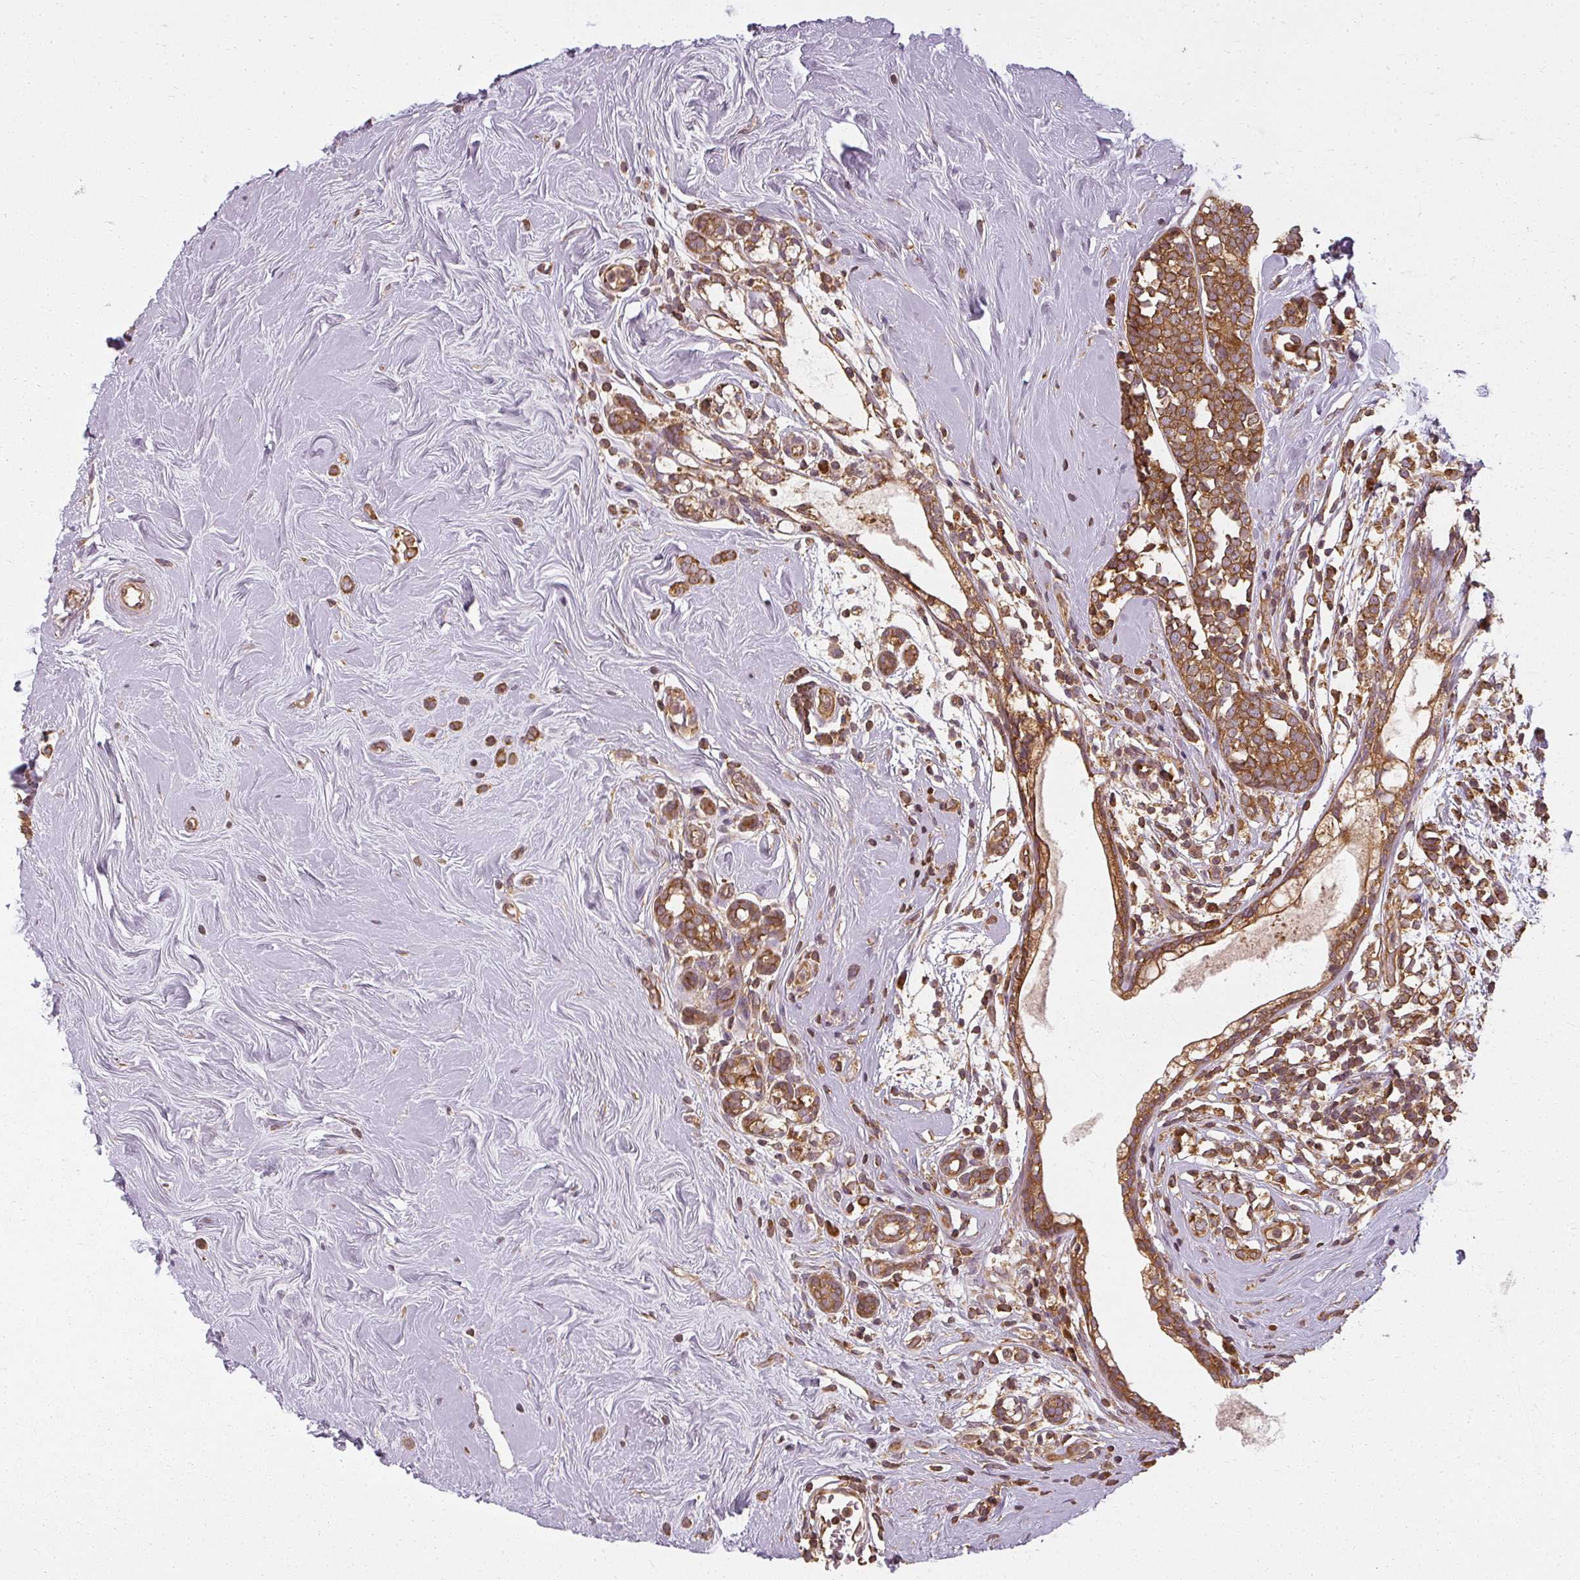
{"staining": {"intensity": "strong", "quantity": ">75%", "location": "cytoplasmic/membranous"}, "tissue": "breast cancer", "cell_type": "Tumor cells", "image_type": "cancer", "snomed": [{"axis": "morphology", "description": "Lobular carcinoma"}, {"axis": "topography", "description": "Breast"}], "caption": "Brown immunohistochemical staining in lobular carcinoma (breast) demonstrates strong cytoplasmic/membranous positivity in approximately >75% of tumor cells.", "gene": "RPL24", "patient": {"sex": "female", "age": 58}}